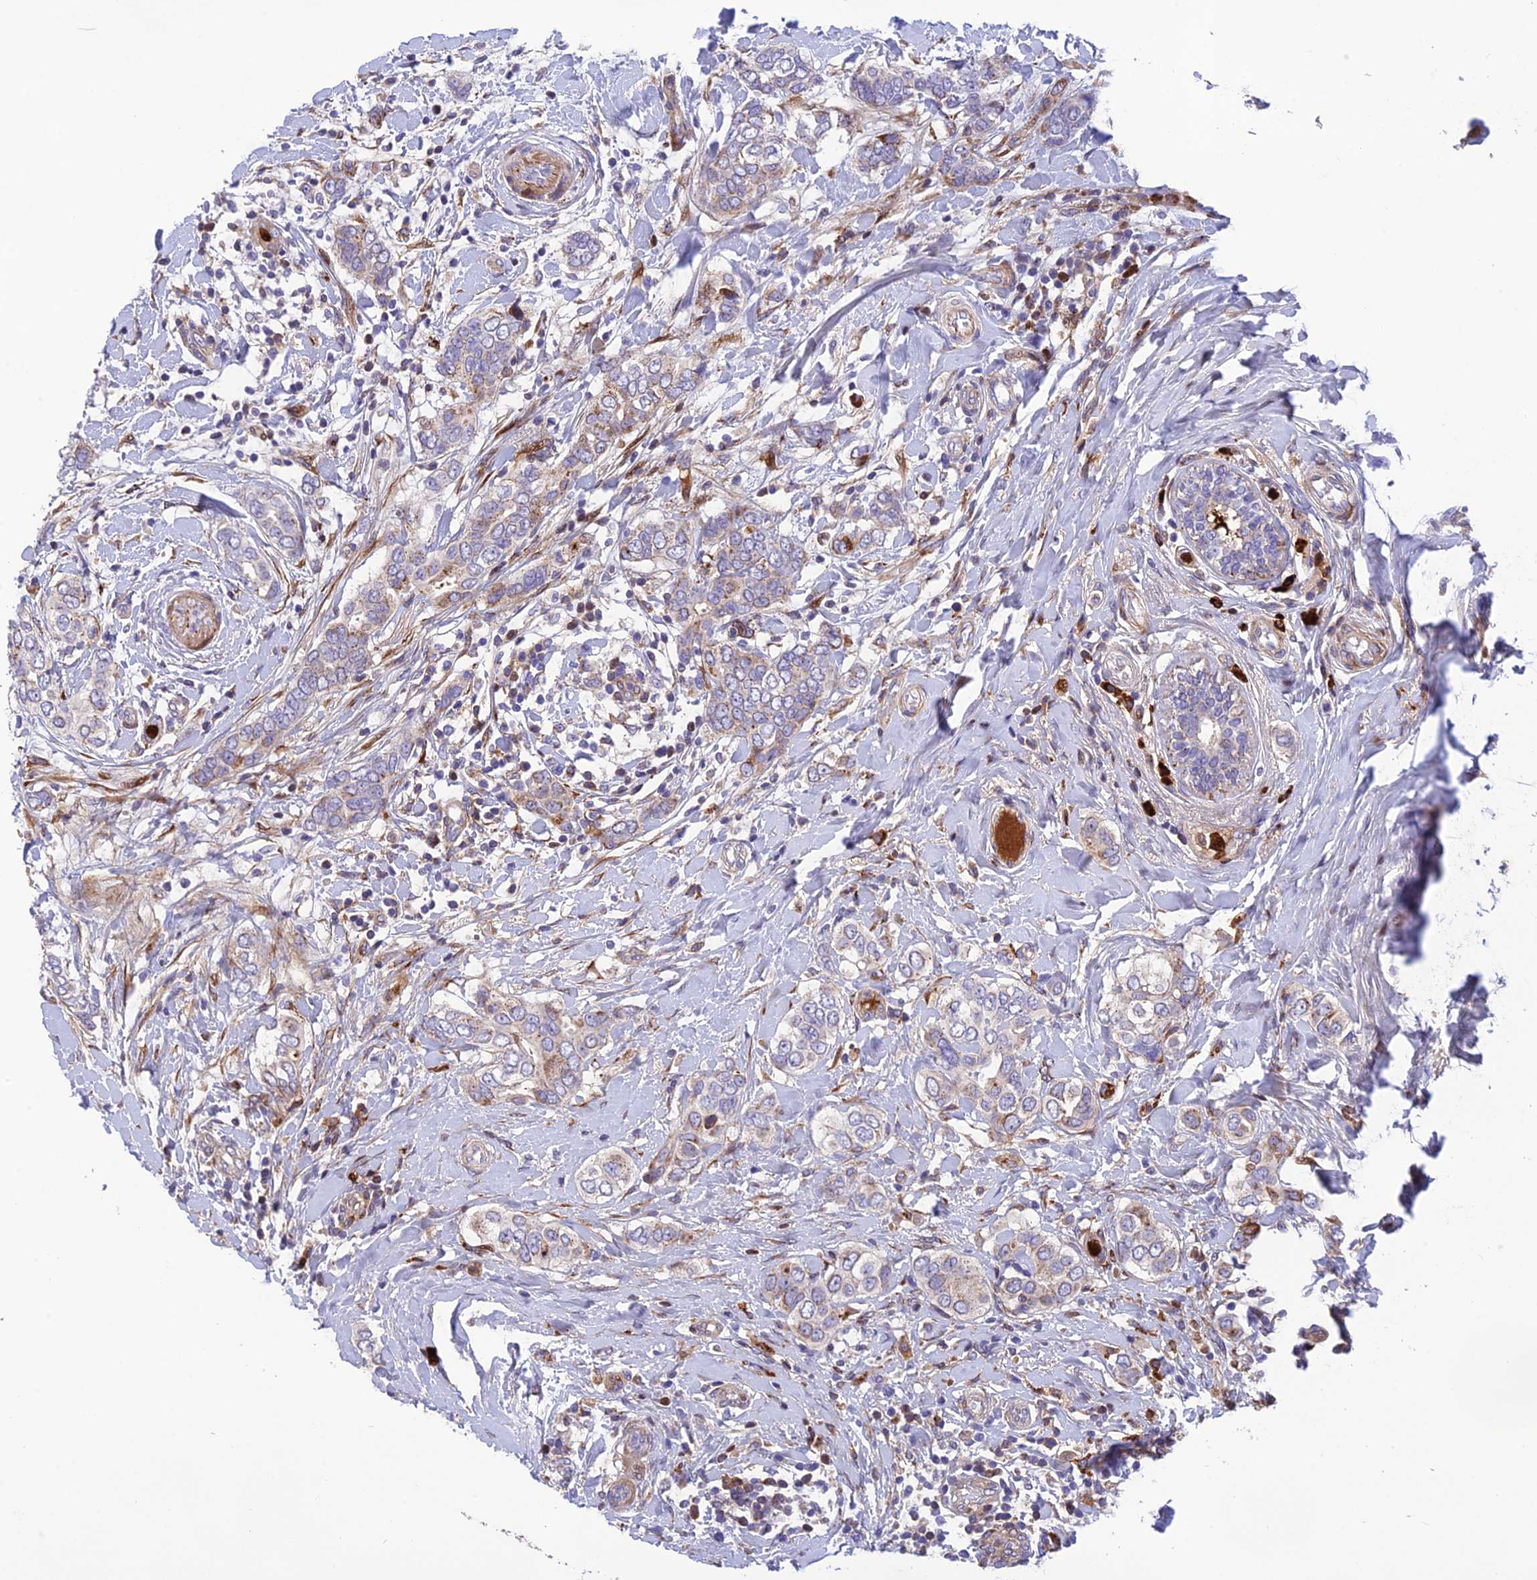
{"staining": {"intensity": "weak", "quantity": "25%-75%", "location": "cytoplasmic/membranous"}, "tissue": "breast cancer", "cell_type": "Tumor cells", "image_type": "cancer", "snomed": [{"axis": "morphology", "description": "Lobular carcinoma"}, {"axis": "topography", "description": "Breast"}], "caption": "IHC histopathology image of neoplastic tissue: human breast lobular carcinoma stained using IHC displays low levels of weak protein expression localized specifically in the cytoplasmic/membranous of tumor cells, appearing as a cytoplasmic/membranous brown color.", "gene": "CPSF4L", "patient": {"sex": "female", "age": 51}}